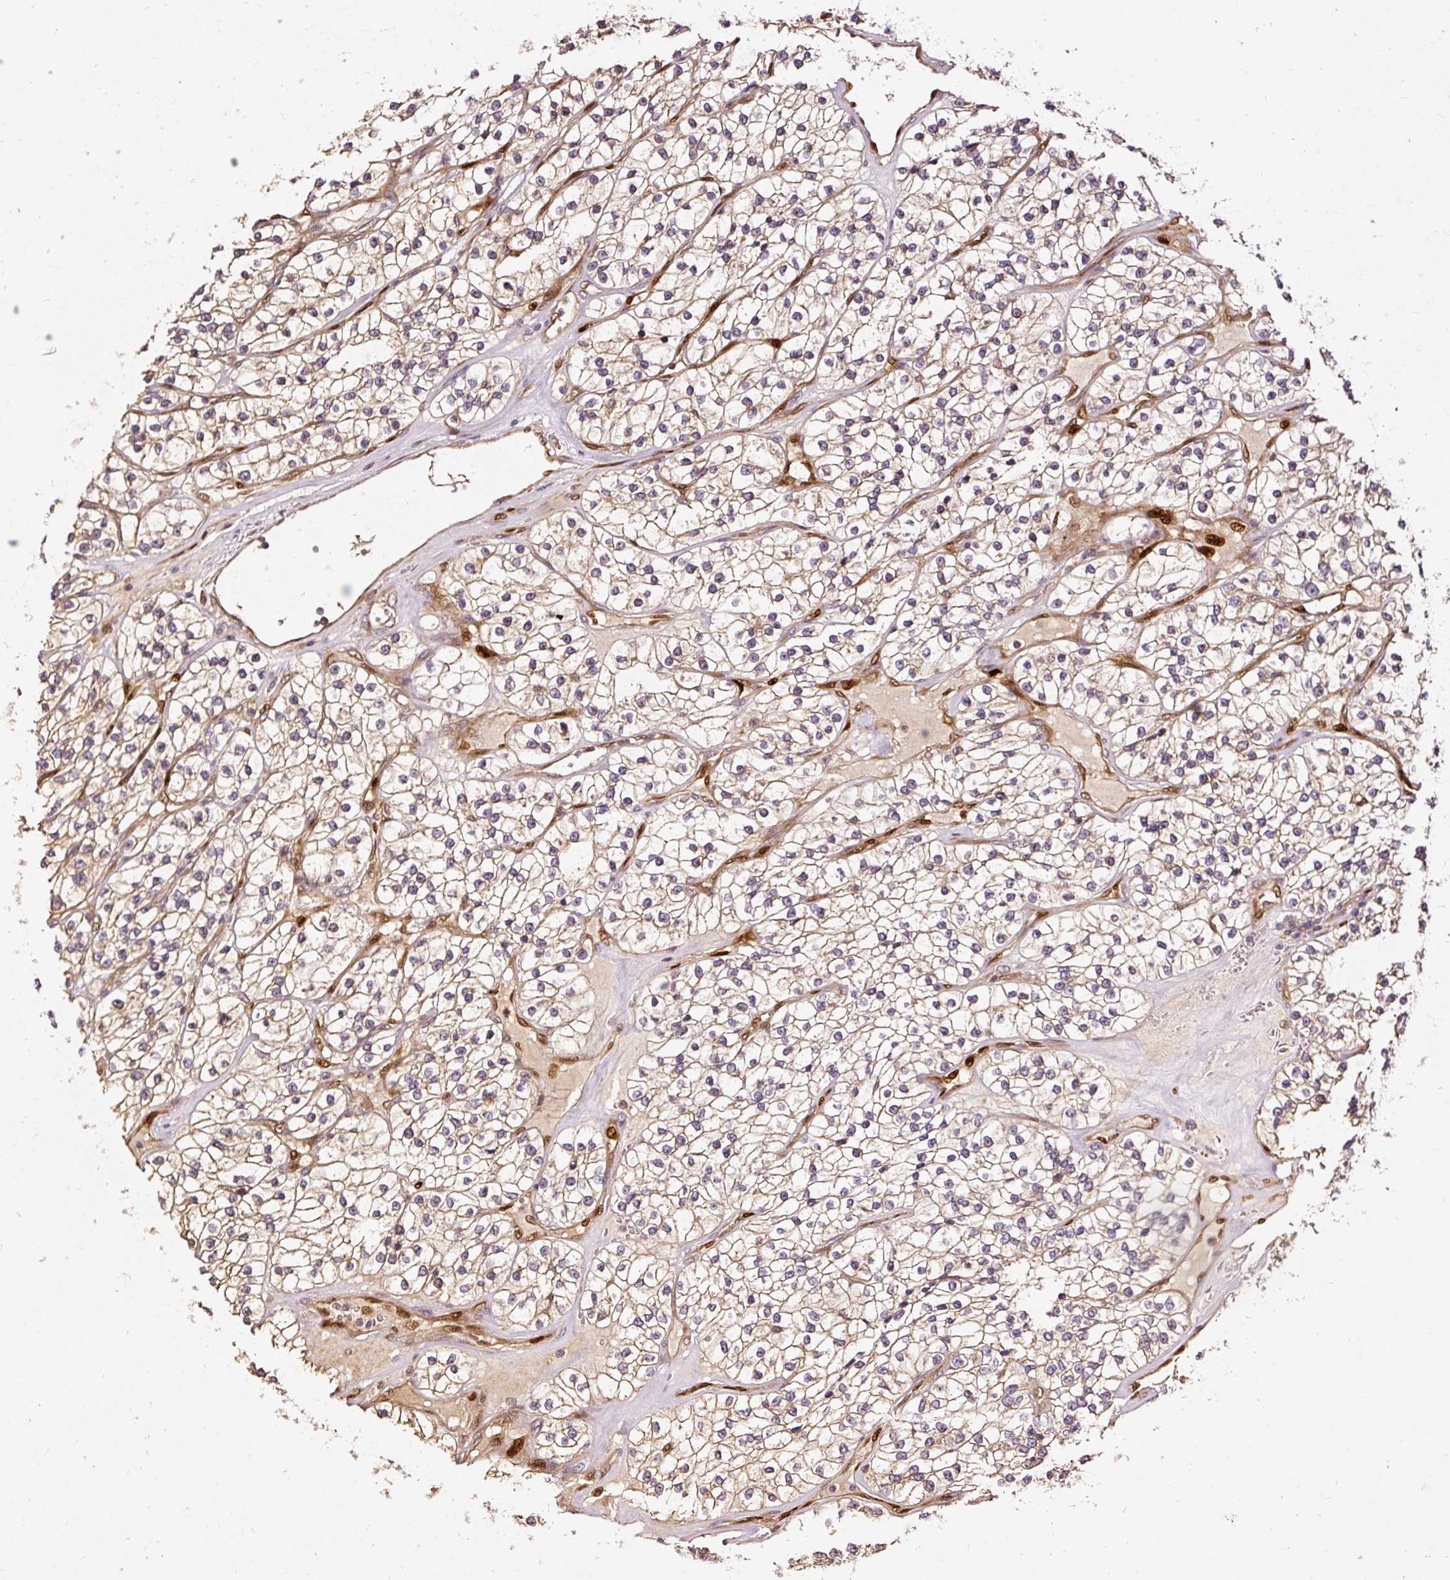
{"staining": {"intensity": "weak", "quantity": "25%-75%", "location": "cytoplasmic/membranous"}, "tissue": "renal cancer", "cell_type": "Tumor cells", "image_type": "cancer", "snomed": [{"axis": "morphology", "description": "Normal tissue, NOS"}, {"axis": "morphology", "description": "Adenocarcinoma, NOS"}, {"axis": "topography", "description": "Kidney"}], "caption": "Immunohistochemistry staining of renal adenocarcinoma, which reveals low levels of weak cytoplasmic/membranous staining in approximately 25%-75% of tumor cells indicating weak cytoplasmic/membranous protein expression. The staining was performed using DAB (3,3'-diaminobenzidine) (brown) for protein detection and nuclei were counterstained in hematoxylin (blue).", "gene": "NAPA", "patient": {"sex": "male", "age": 61}}